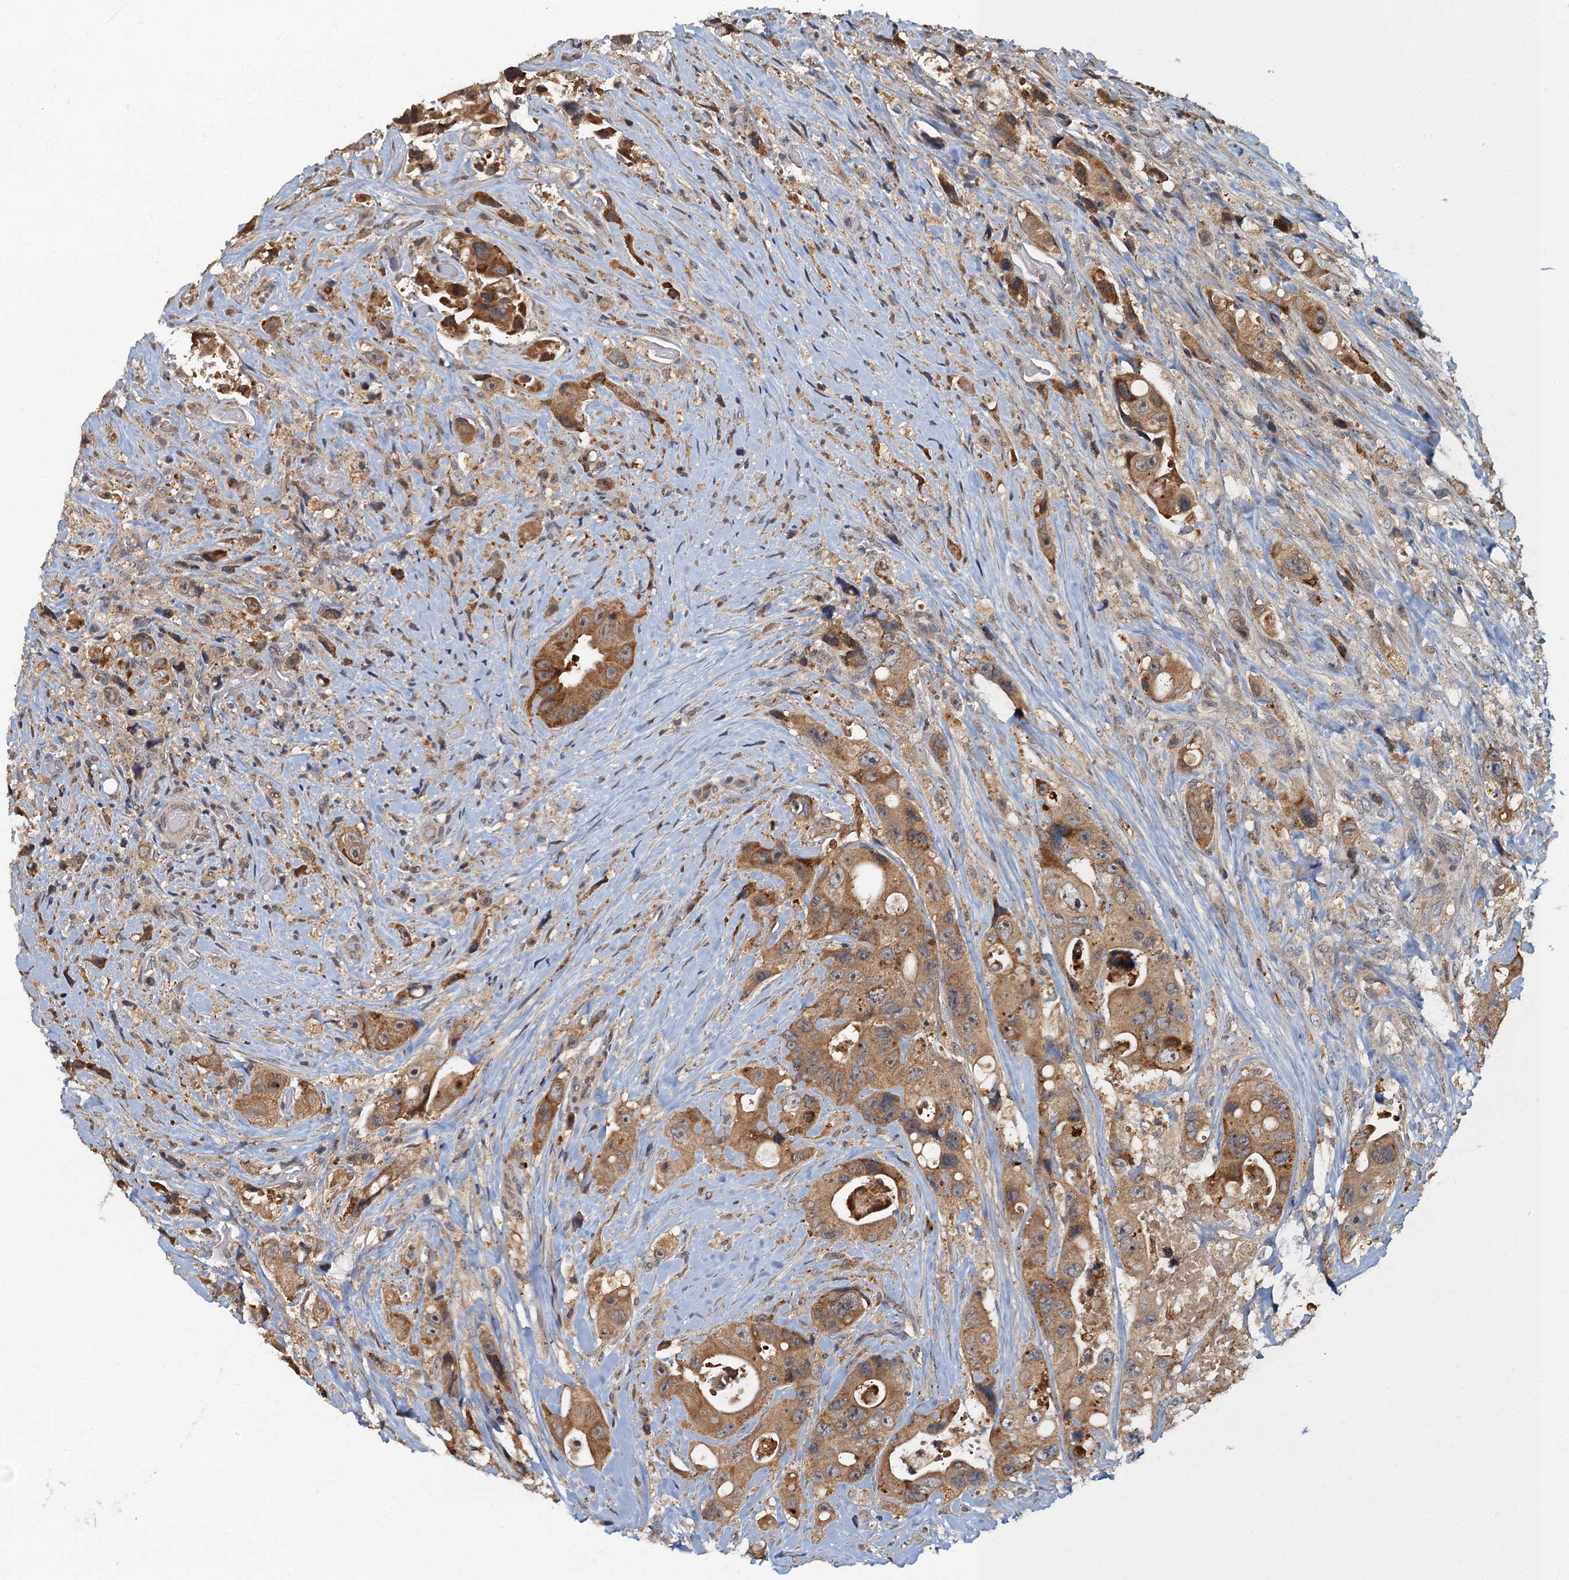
{"staining": {"intensity": "moderate", "quantity": ">75%", "location": "cytoplasmic/membranous"}, "tissue": "colorectal cancer", "cell_type": "Tumor cells", "image_type": "cancer", "snomed": [{"axis": "morphology", "description": "Adenocarcinoma, NOS"}, {"axis": "topography", "description": "Colon"}], "caption": "Immunohistochemistry image of neoplastic tissue: human colorectal cancer (adenocarcinoma) stained using immunohistochemistry (IHC) demonstrates medium levels of moderate protein expression localized specifically in the cytoplasmic/membranous of tumor cells, appearing as a cytoplasmic/membranous brown color.", "gene": "WDCP", "patient": {"sex": "female", "age": 46}}